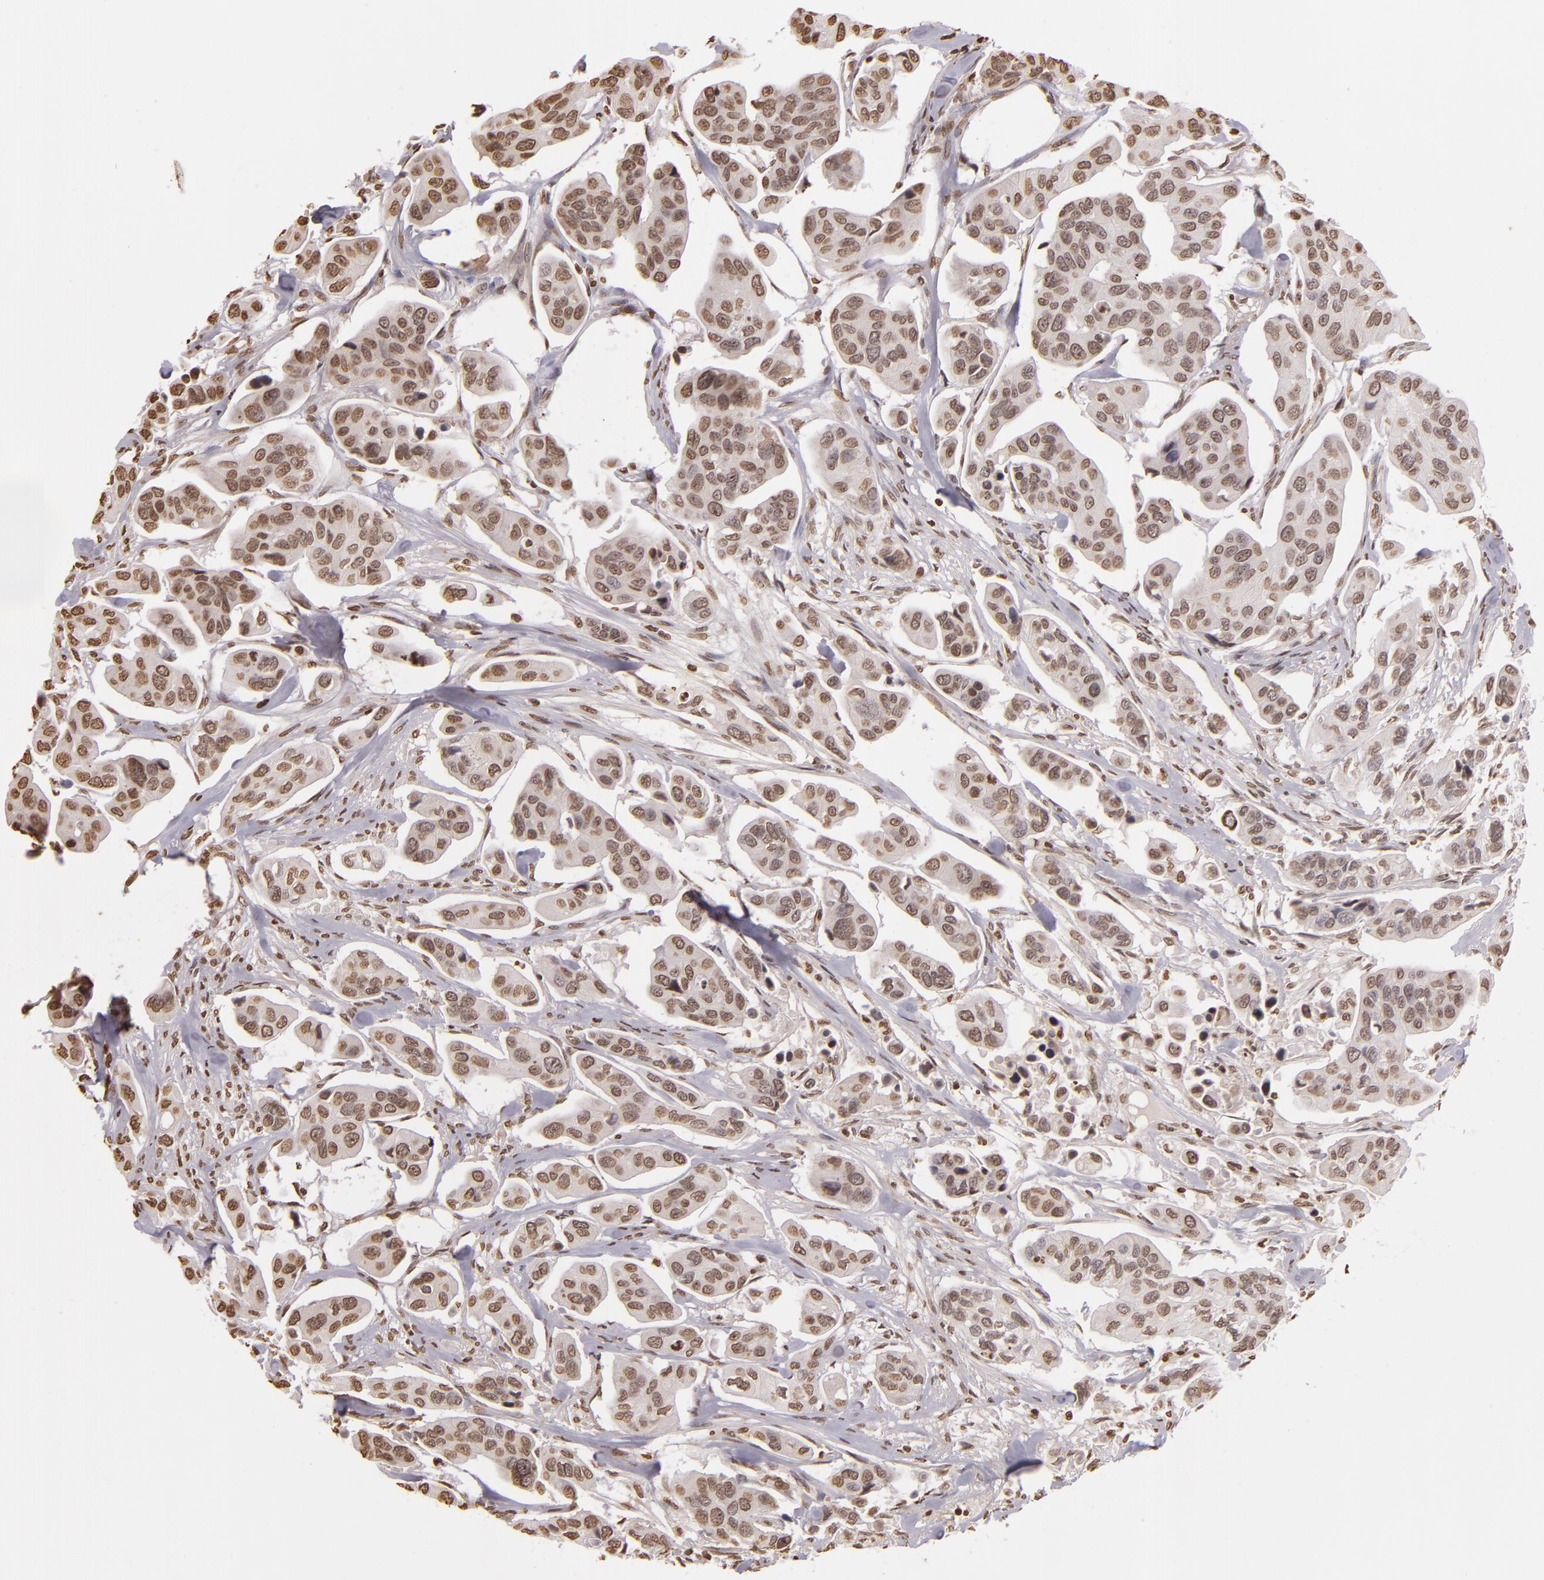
{"staining": {"intensity": "weak", "quantity": ">75%", "location": "nuclear"}, "tissue": "urothelial cancer", "cell_type": "Tumor cells", "image_type": "cancer", "snomed": [{"axis": "morphology", "description": "Adenocarcinoma, NOS"}, {"axis": "topography", "description": "Urinary bladder"}], "caption": "Protein analysis of urothelial cancer tissue displays weak nuclear expression in about >75% of tumor cells.", "gene": "THRB", "patient": {"sex": "male", "age": 61}}